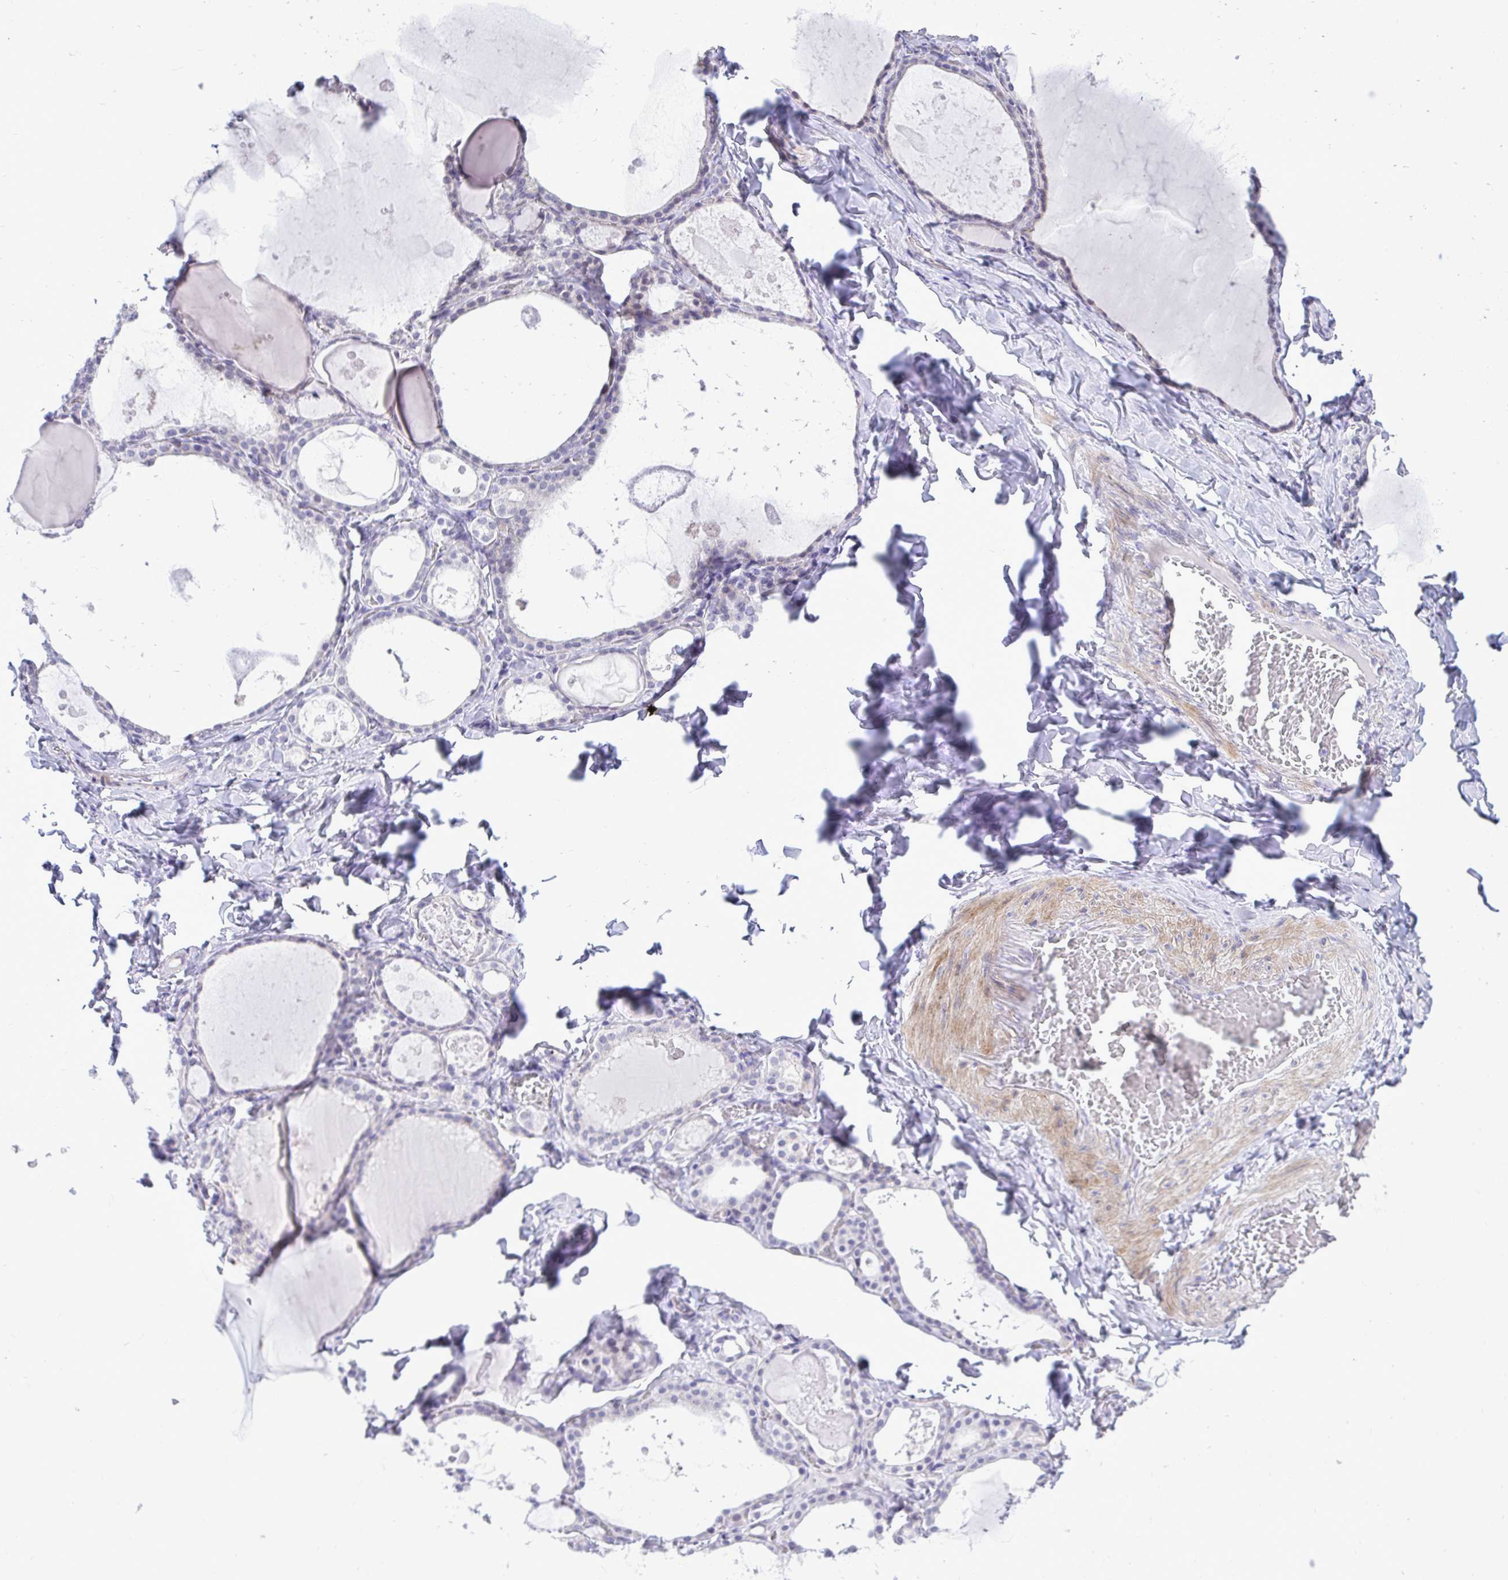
{"staining": {"intensity": "negative", "quantity": "none", "location": "none"}, "tissue": "thyroid gland", "cell_type": "Glandular cells", "image_type": "normal", "snomed": [{"axis": "morphology", "description": "Normal tissue, NOS"}, {"axis": "topography", "description": "Thyroid gland"}], "caption": "The histopathology image exhibits no significant positivity in glandular cells of thyroid gland.", "gene": "GABRA1", "patient": {"sex": "male", "age": 56}}